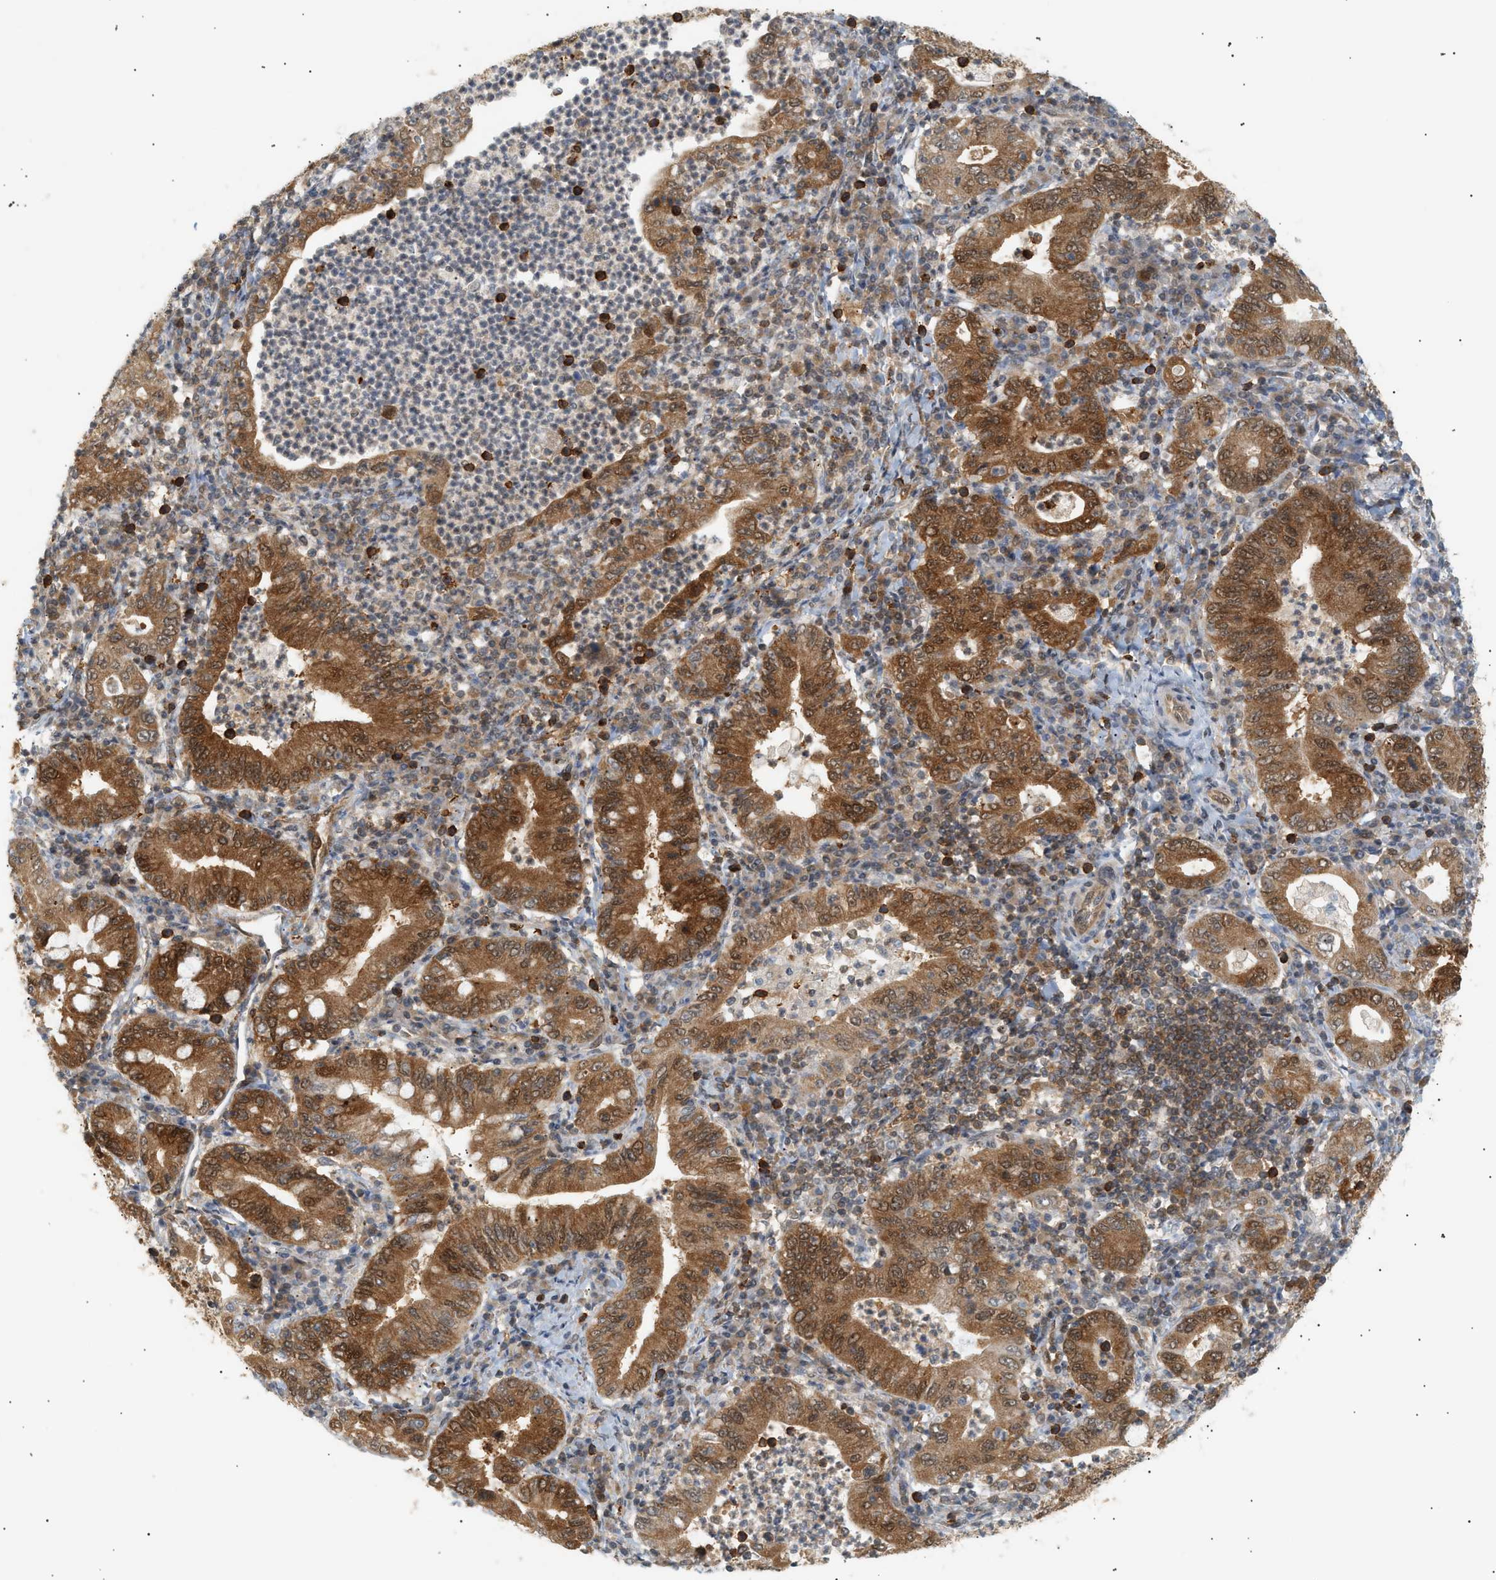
{"staining": {"intensity": "strong", "quantity": ">75%", "location": "cytoplasmic/membranous,nuclear"}, "tissue": "stomach cancer", "cell_type": "Tumor cells", "image_type": "cancer", "snomed": [{"axis": "morphology", "description": "Normal tissue, NOS"}, {"axis": "morphology", "description": "Adenocarcinoma, NOS"}, {"axis": "topography", "description": "Esophagus"}, {"axis": "topography", "description": "Stomach, upper"}, {"axis": "topography", "description": "Peripheral nerve tissue"}], "caption": "Immunohistochemical staining of stomach adenocarcinoma reveals high levels of strong cytoplasmic/membranous and nuclear staining in about >75% of tumor cells. The protein is shown in brown color, while the nuclei are stained blue.", "gene": "SHC1", "patient": {"sex": "male", "age": 62}}